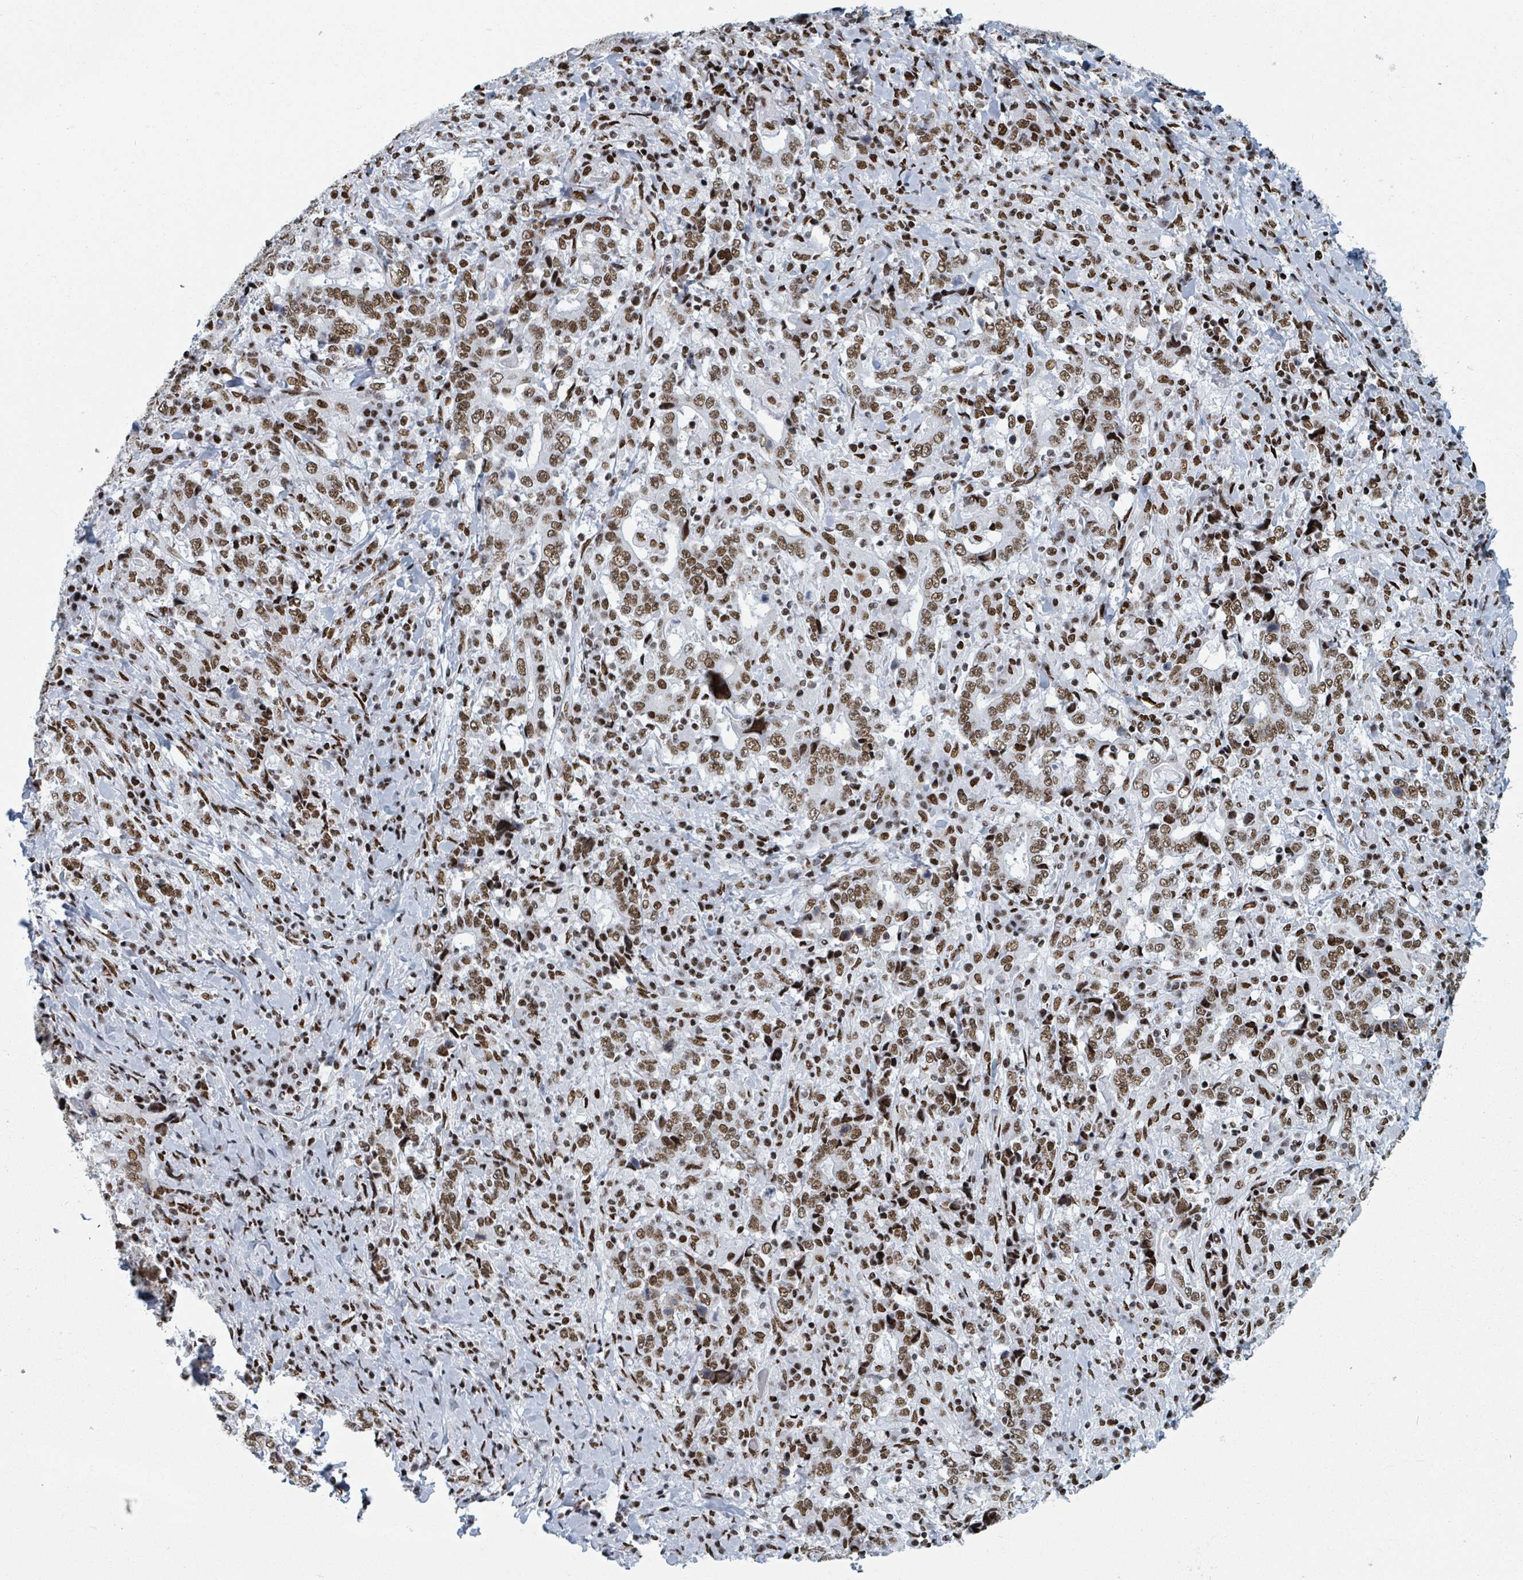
{"staining": {"intensity": "moderate", "quantity": ">75%", "location": "nuclear"}, "tissue": "stomach cancer", "cell_type": "Tumor cells", "image_type": "cancer", "snomed": [{"axis": "morphology", "description": "Normal tissue, NOS"}, {"axis": "morphology", "description": "Adenocarcinoma, NOS"}, {"axis": "topography", "description": "Stomach, upper"}, {"axis": "topography", "description": "Stomach"}], "caption": "DAB immunohistochemical staining of stomach cancer (adenocarcinoma) demonstrates moderate nuclear protein expression in approximately >75% of tumor cells.", "gene": "DHX16", "patient": {"sex": "male", "age": 59}}